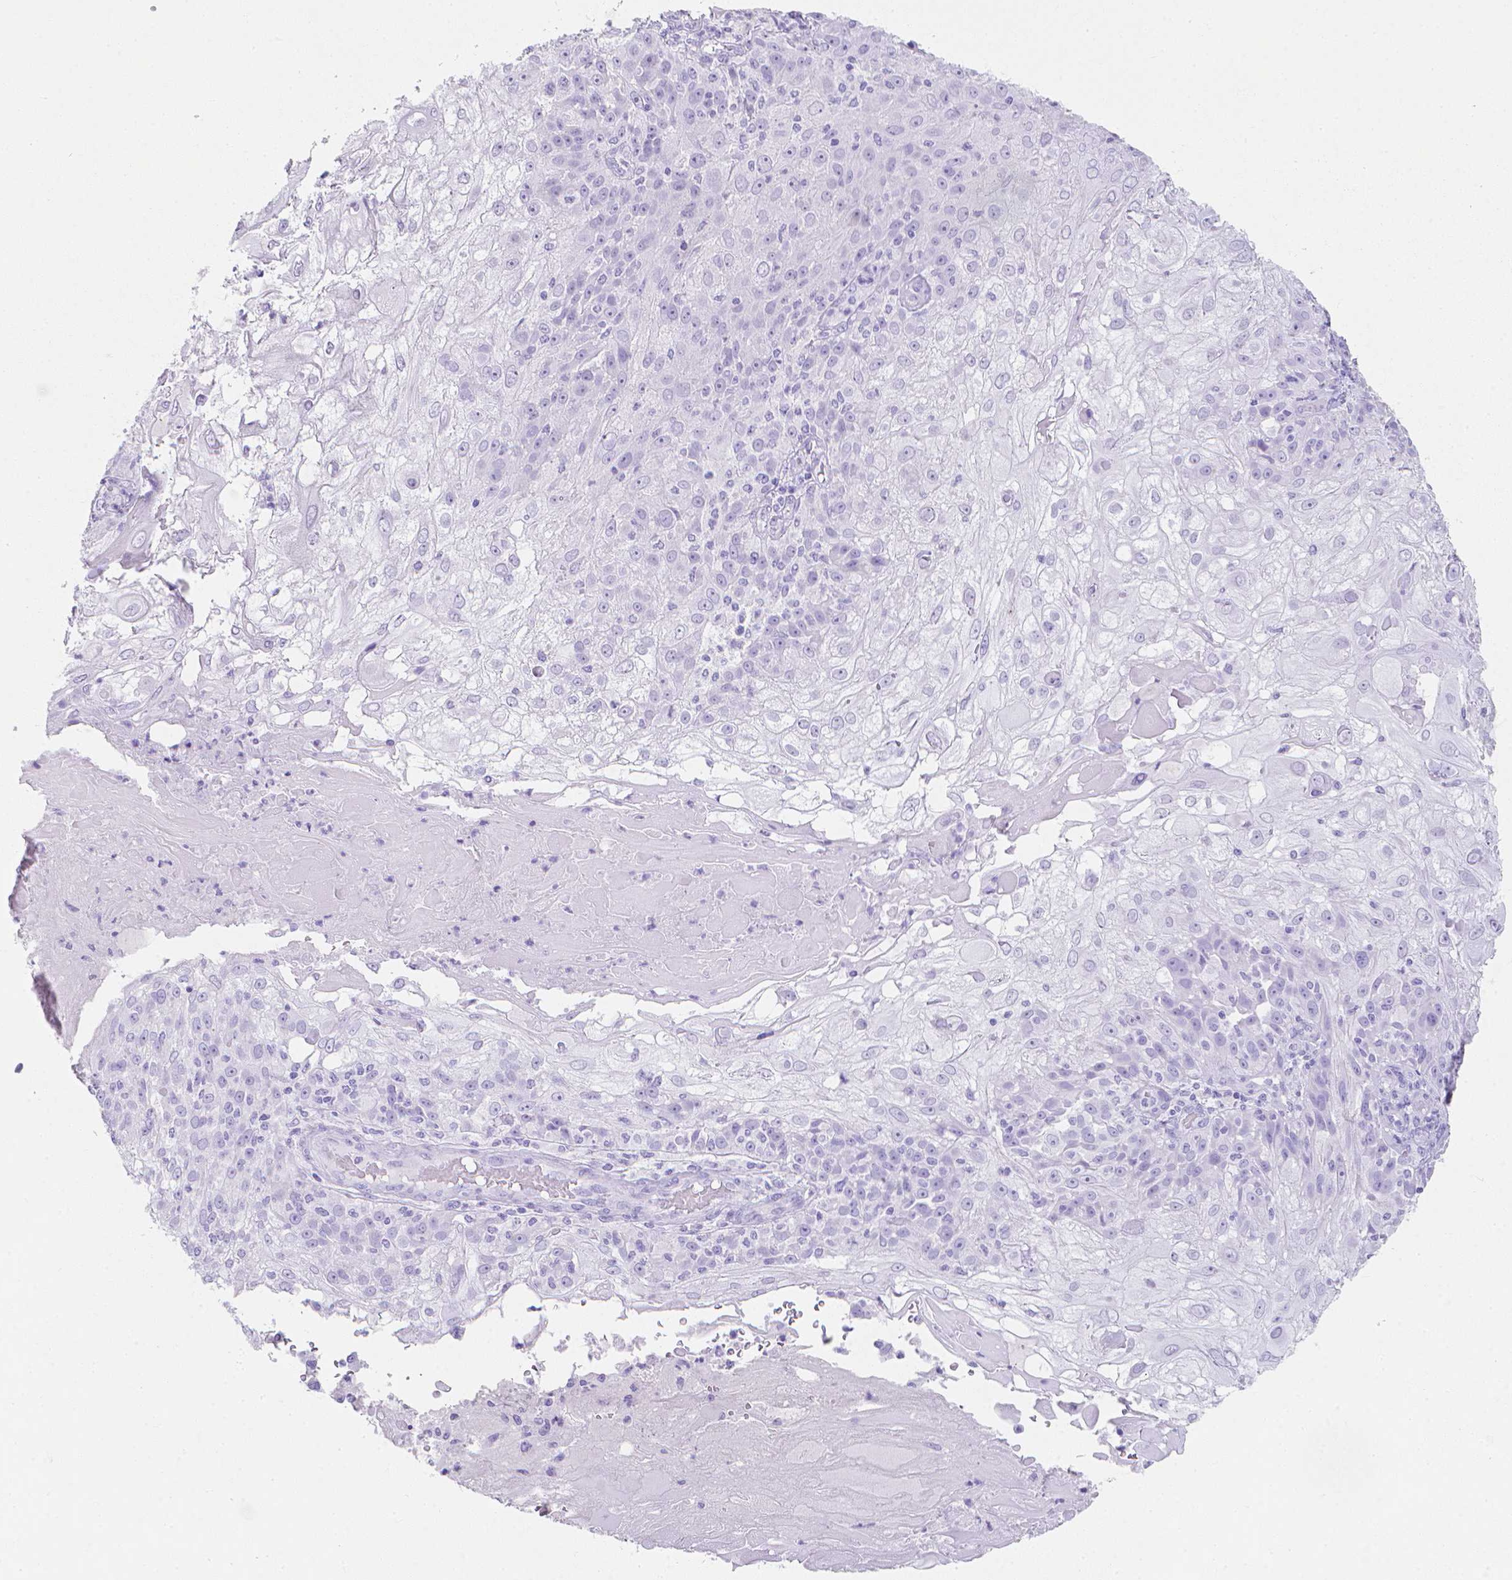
{"staining": {"intensity": "negative", "quantity": "none", "location": "none"}, "tissue": "skin cancer", "cell_type": "Tumor cells", "image_type": "cancer", "snomed": [{"axis": "morphology", "description": "Normal tissue, NOS"}, {"axis": "morphology", "description": "Squamous cell carcinoma, NOS"}, {"axis": "topography", "description": "Skin"}], "caption": "IHC of skin squamous cell carcinoma shows no expression in tumor cells. The staining is performed using DAB brown chromogen with nuclei counter-stained in using hematoxylin.", "gene": "LGALS4", "patient": {"sex": "female", "age": 83}}